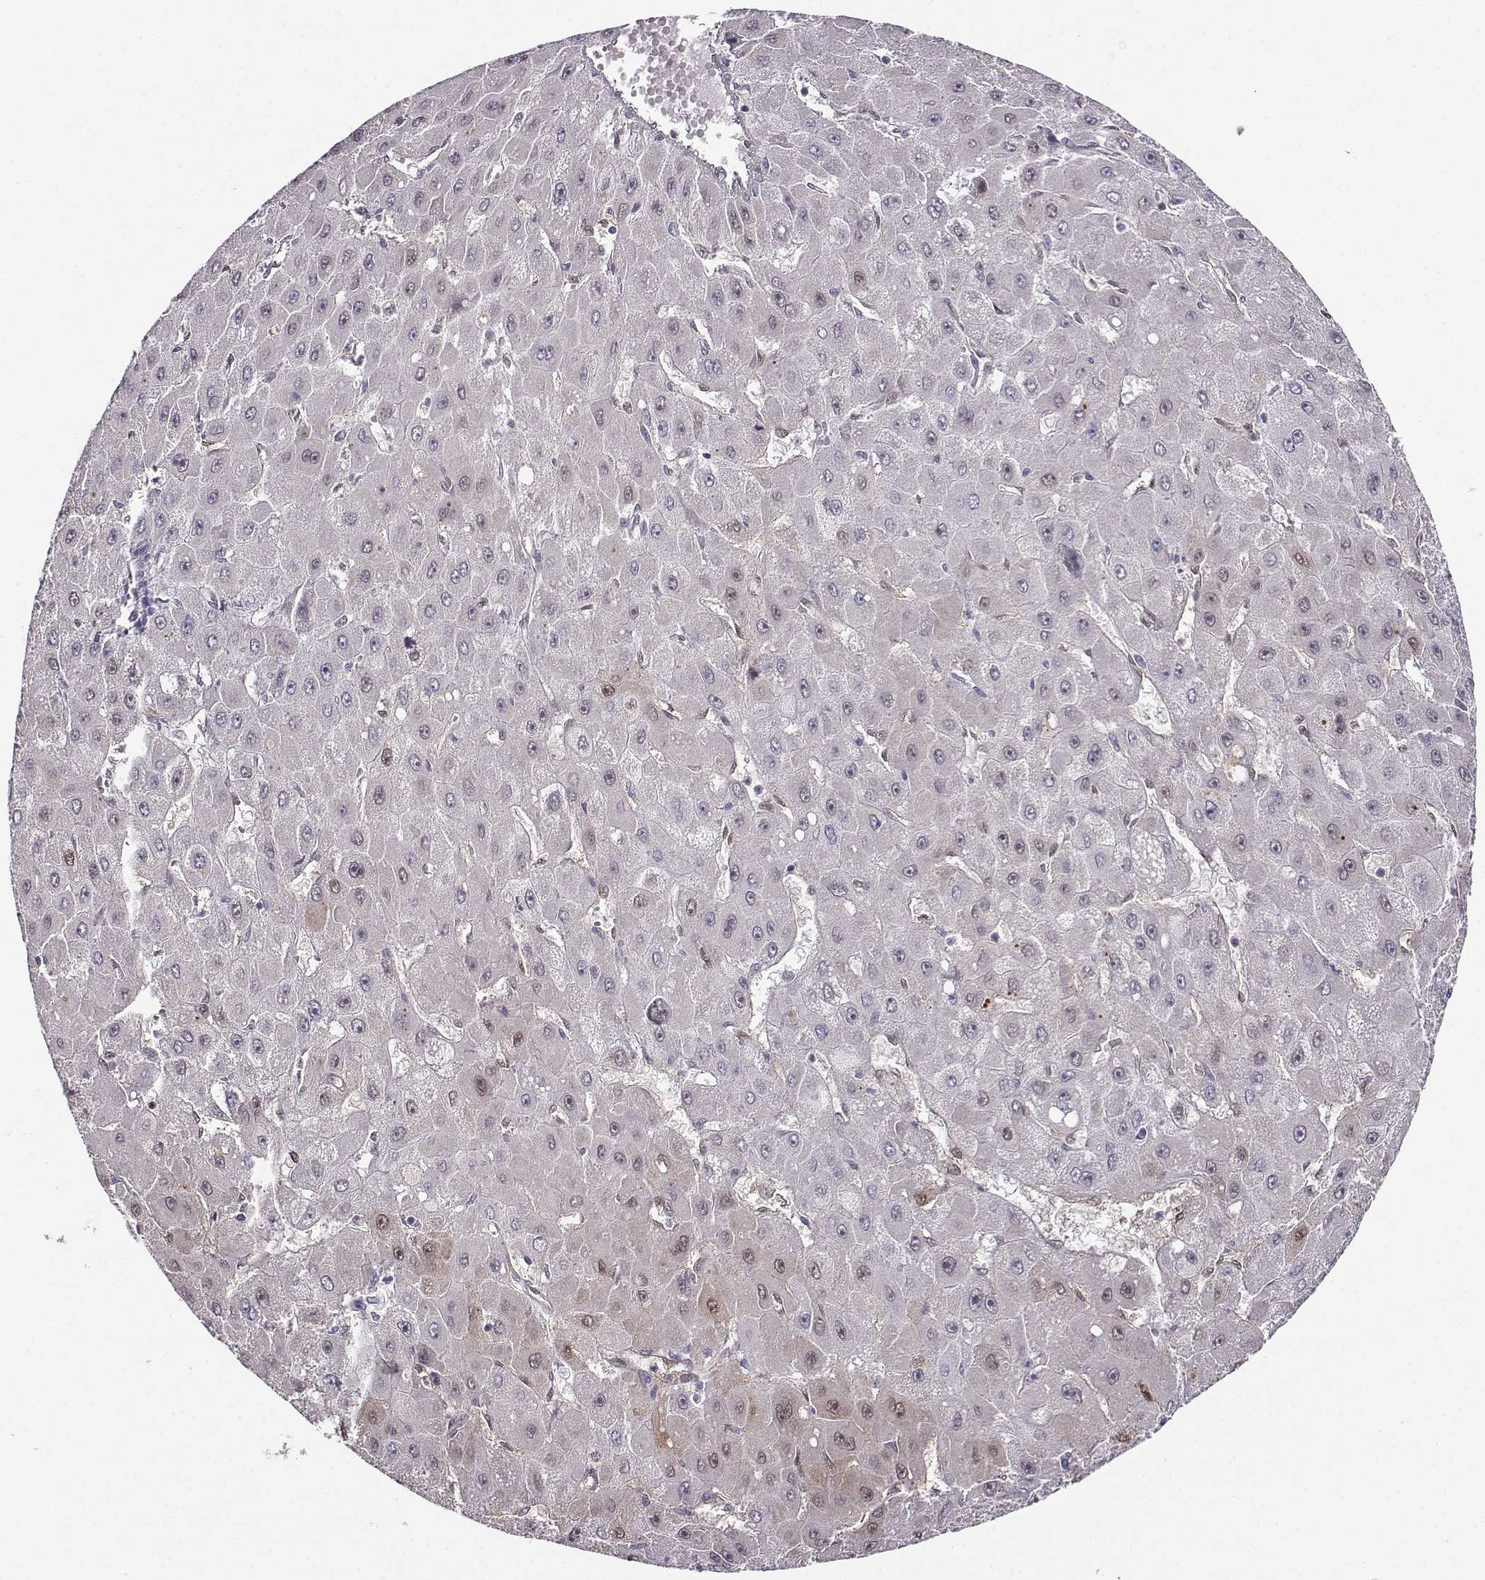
{"staining": {"intensity": "negative", "quantity": "none", "location": "none"}, "tissue": "liver cancer", "cell_type": "Tumor cells", "image_type": "cancer", "snomed": [{"axis": "morphology", "description": "Carcinoma, Hepatocellular, NOS"}, {"axis": "topography", "description": "Liver"}], "caption": "Liver cancer (hepatocellular carcinoma) stained for a protein using IHC reveals no staining tumor cells.", "gene": "NQO1", "patient": {"sex": "female", "age": 25}}